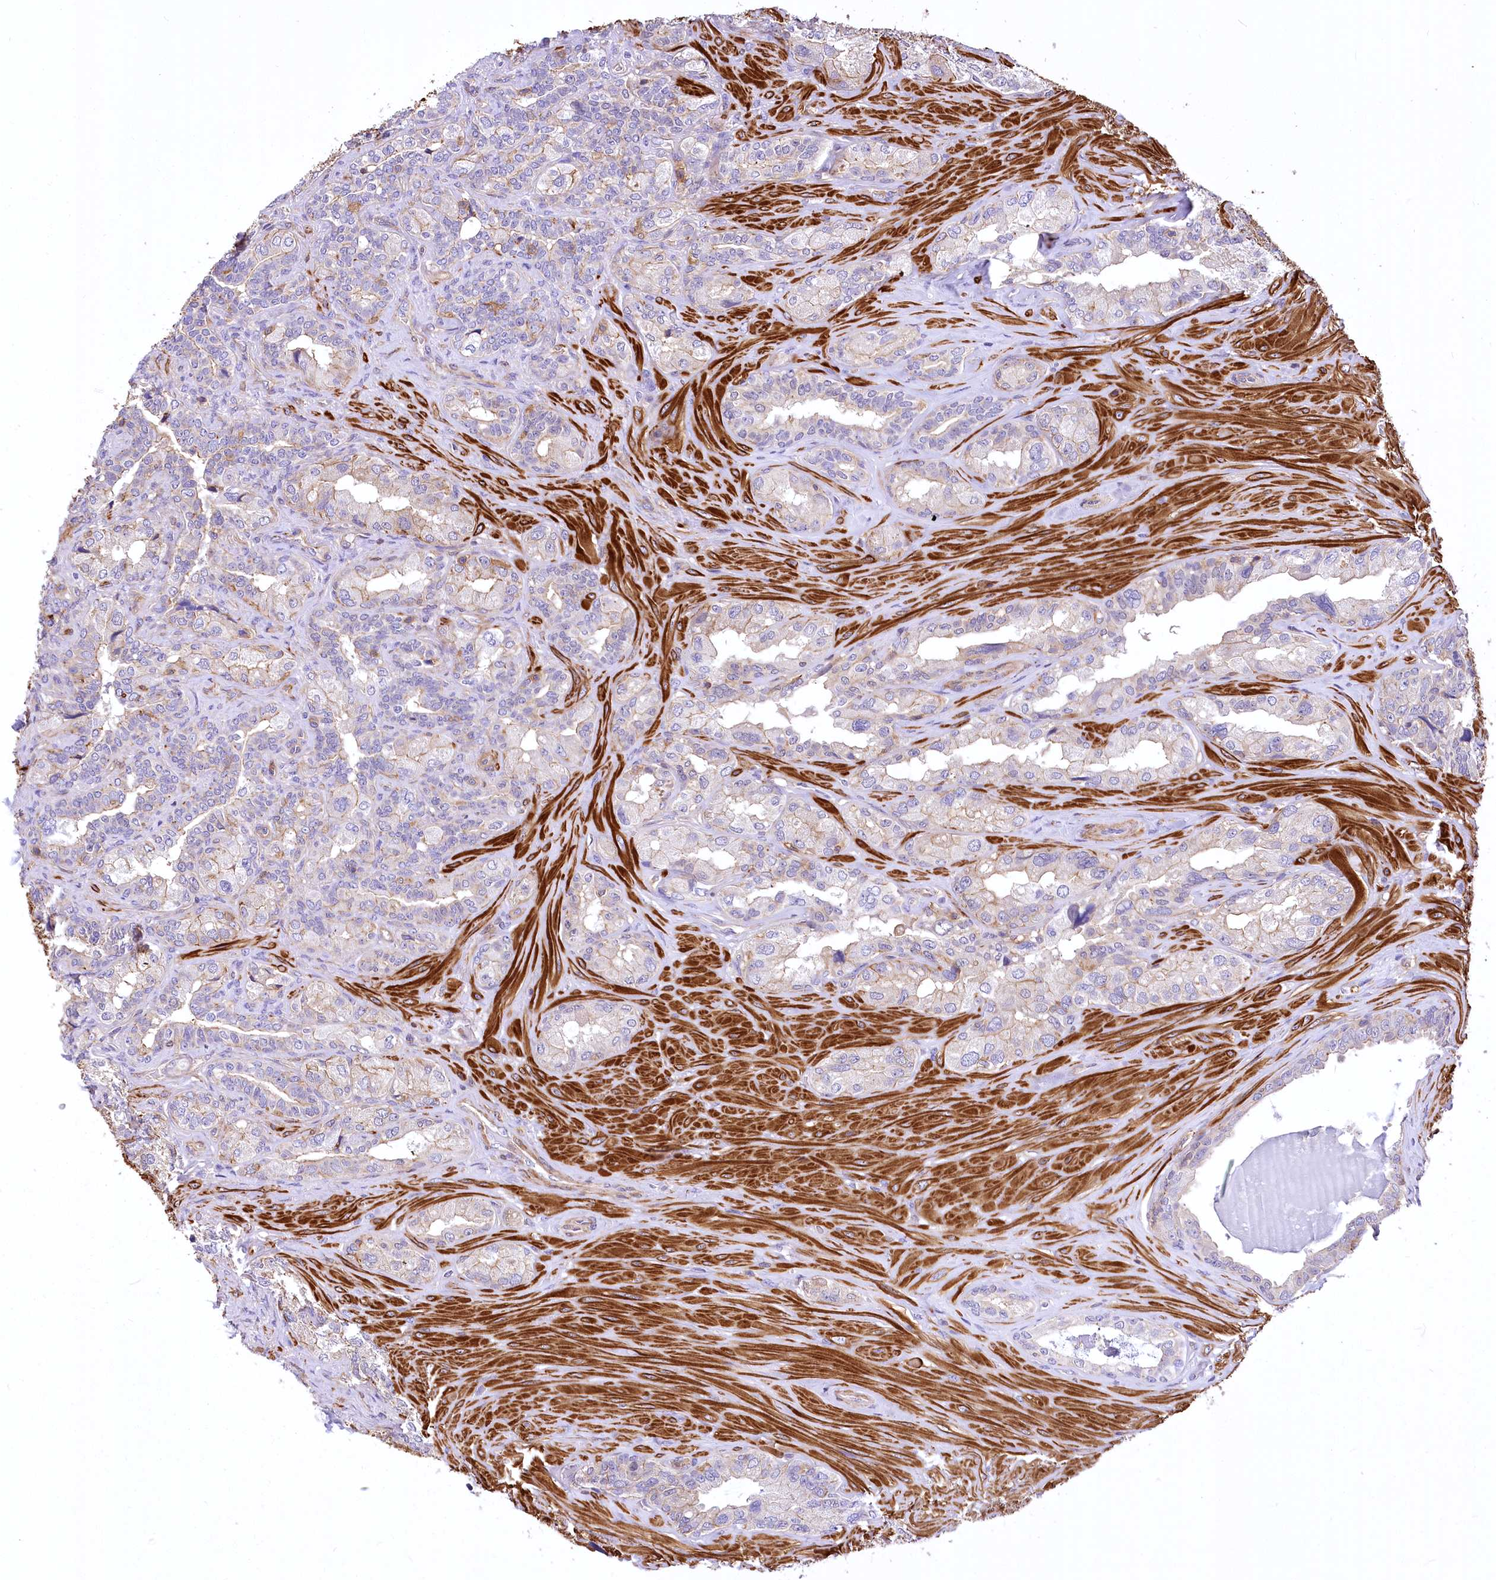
{"staining": {"intensity": "moderate", "quantity": "<25%", "location": "cytoplasmic/membranous"}, "tissue": "seminal vesicle", "cell_type": "Glandular cells", "image_type": "normal", "snomed": [{"axis": "morphology", "description": "Normal tissue, NOS"}, {"axis": "topography", "description": "Seminal veicle"}, {"axis": "topography", "description": "Peripheral nerve tissue"}], "caption": "An immunohistochemistry micrograph of unremarkable tissue is shown. Protein staining in brown shows moderate cytoplasmic/membranous positivity in seminal vesicle within glandular cells. The protein of interest is stained brown, and the nuclei are stained in blue (DAB (3,3'-diaminobenzidine) IHC with brightfield microscopy, high magnification).", "gene": "DPP3", "patient": {"sex": "male", "age": 67}}